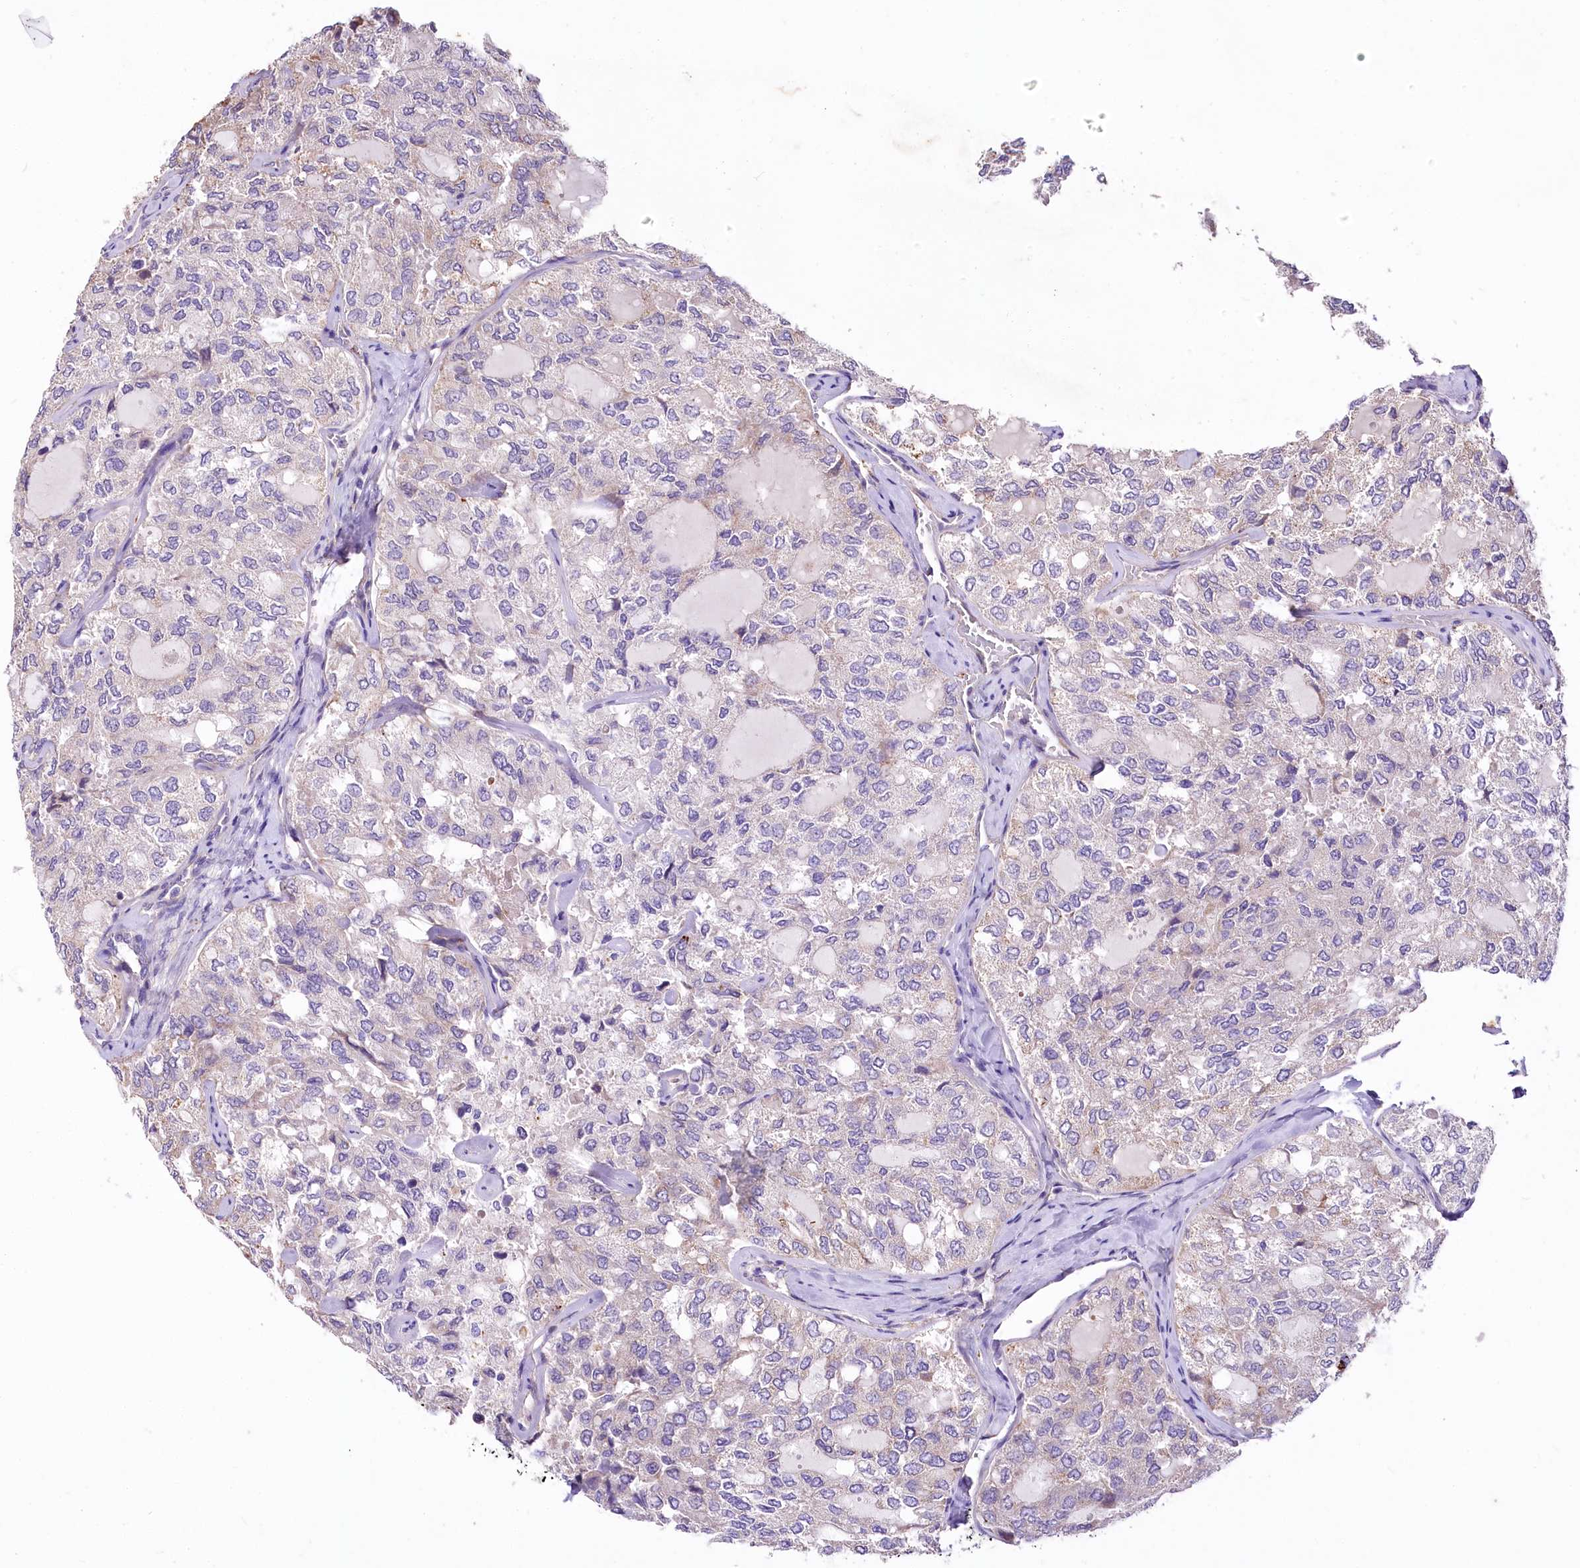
{"staining": {"intensity": "weak", "quantity": "<25%", "location": "cytoplasmic/membranous"}, "tissue": "thyroid cancer", "cell_type": "Tumor cells", "image_type": "cancer", "snomed": [{"axis": "morphology", "description": "Follicular adenoma carcinoma, NOS"}, {"axis": "topography", "description": "Thyroid gland"}], "caption": "IHC image of neoplastic tissue: thyroid cancer stained with DAB displays no significant protein positivity in tumor cells.", "gene": "RDH16", "patient": {"sex": "male", "age": 75}}